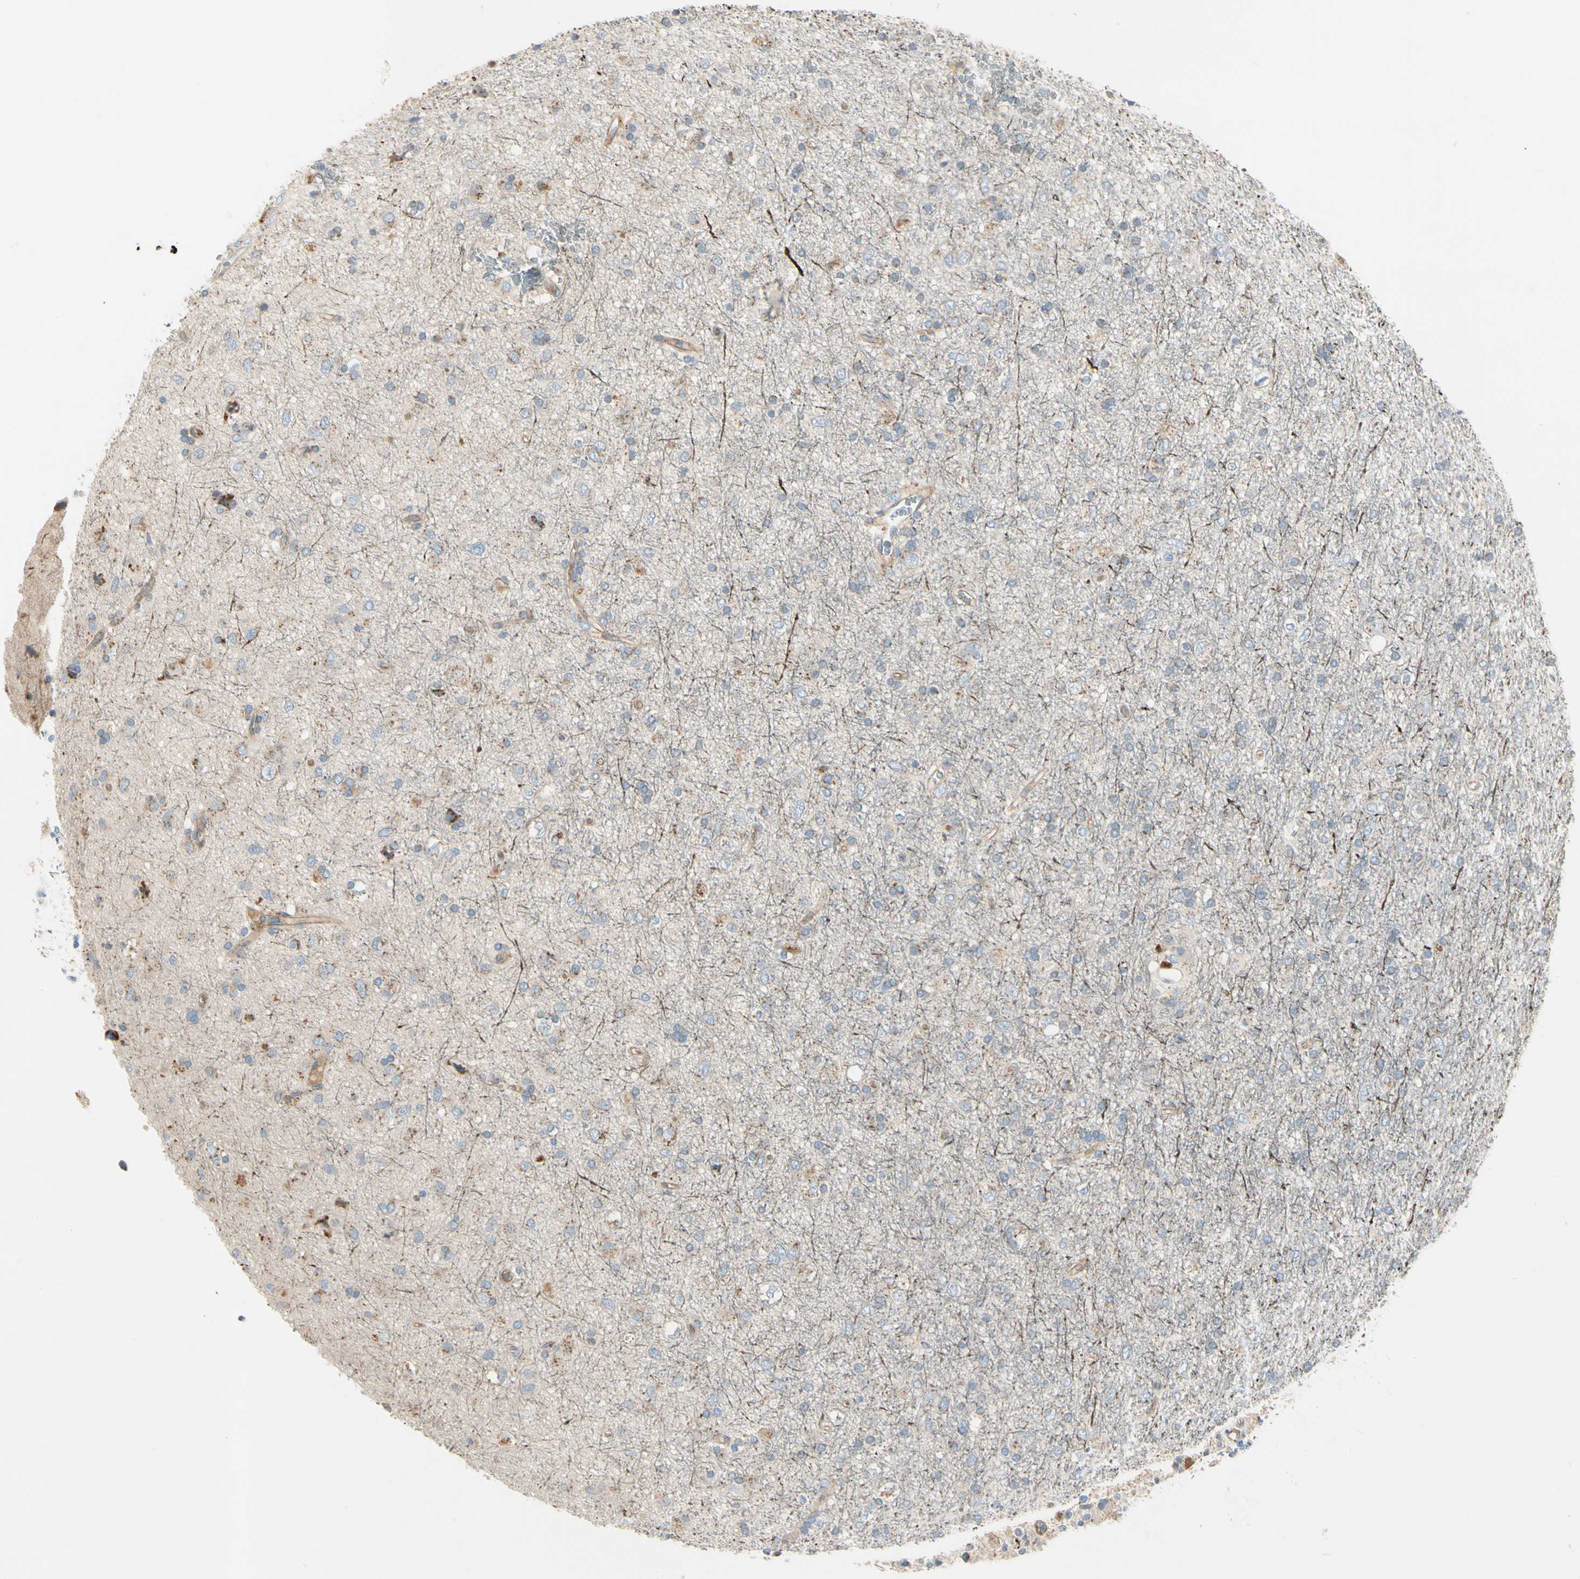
{"staining": {"intensity": "weak", "quantity": "<25%", "location": "cytoplasmic/membranous"}, "tissue": "glioma", "cell_type": "Tumor cells", "image_type": "cancer", "snomed": [{"axis": "morphology", "description": "Glioma, malignant, Low grade"}, {"axis": "topography", "description": "Brain"}], "caption": "Malignant glioma (low-grade) was stained to show a protein in brown. There is no significant staining in tumor cells.", "gene": "ABCA3", "patient": {"sex": "male", "age": 77}}